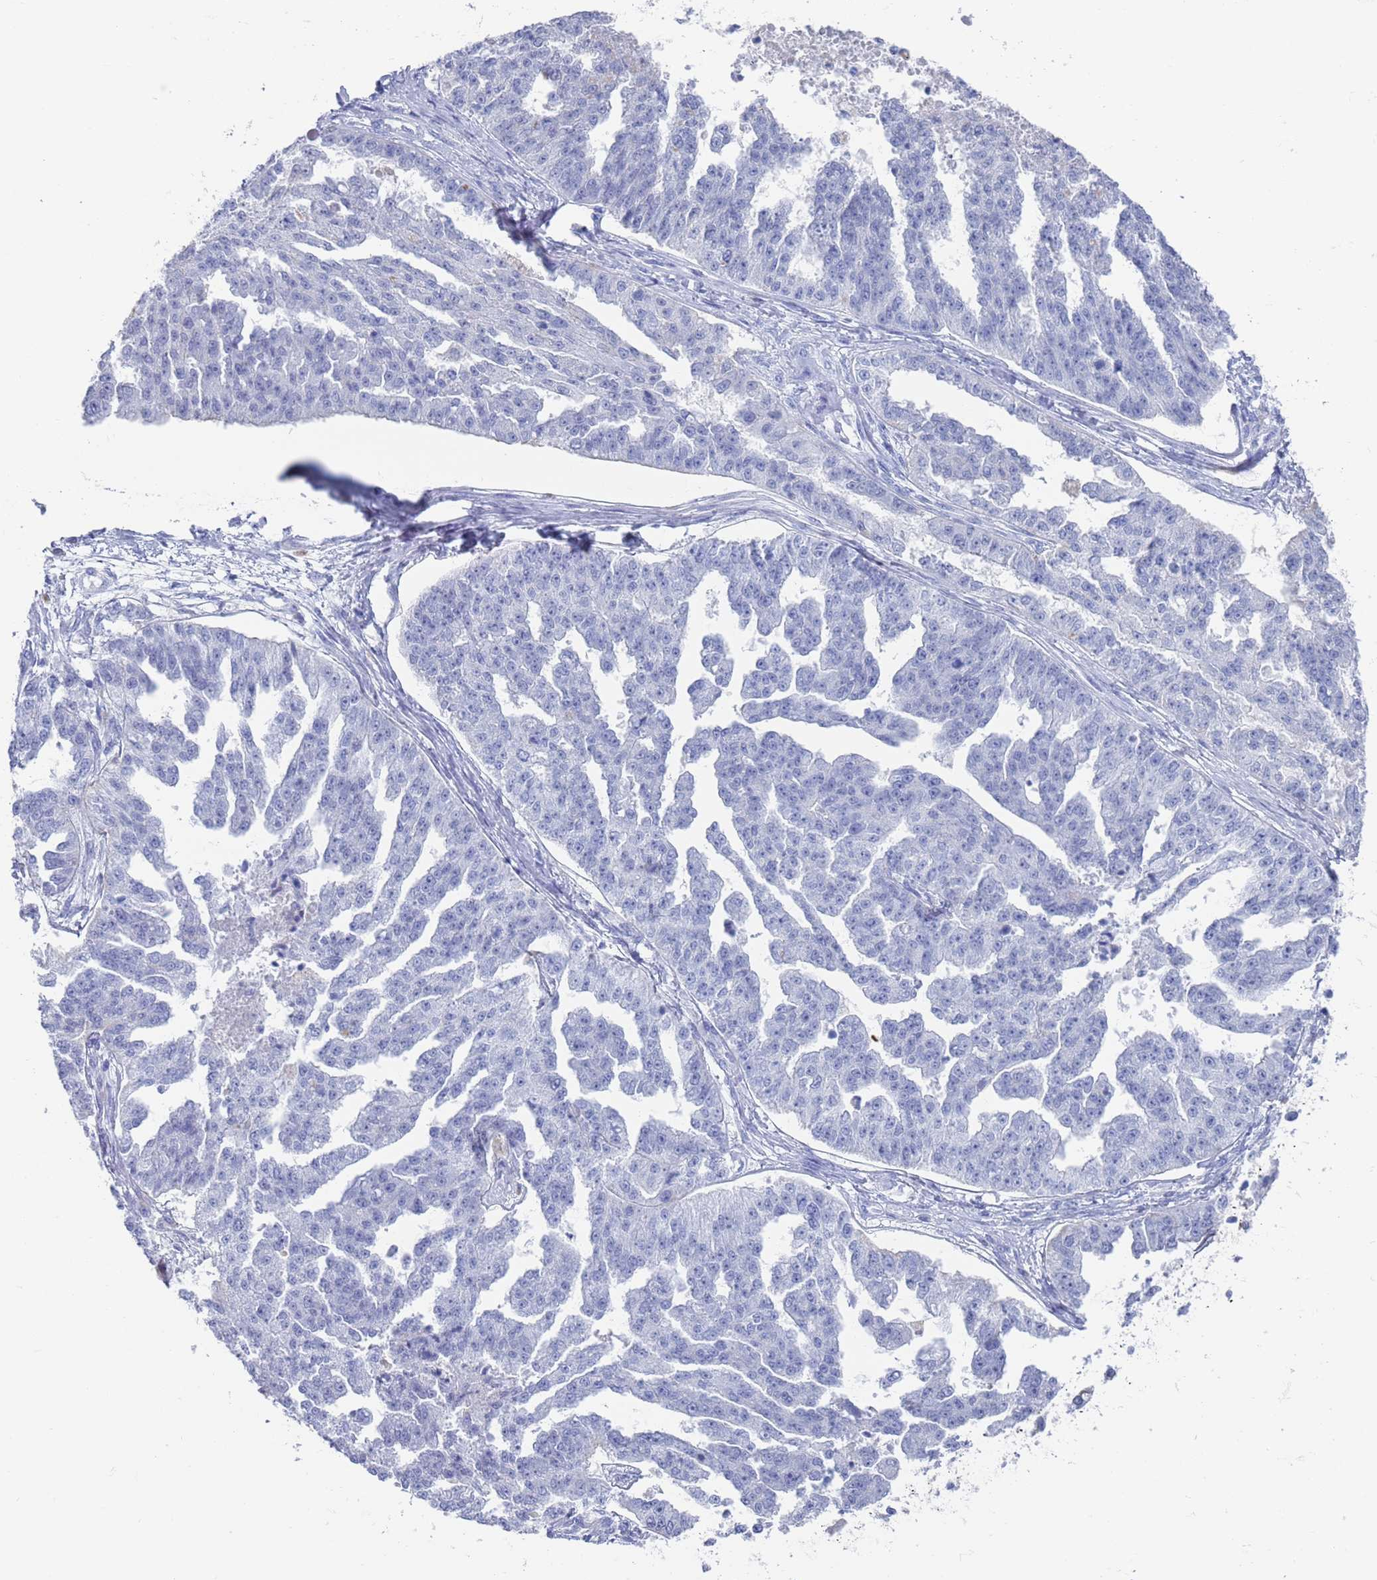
{"staining": {"intensity": "negative", "quantity": "none", "location": "none"}, "tissue": "ovarian cancer", "cell_type": "Tumor cells", "image_type": "cancer", "snomed": [{"axis": "morphology", "description": "Cystadenocarcinoma, serous, NOS"}, {"axis": "topography", "description": "Ovary"}], "caption": "This is a photomicrograph of immunohistochemistry staining of ovarian cancer, which shows no staining in tumor cells.", "gene": "FUCA1", "patient": {"sex": "female", "age": 58}}